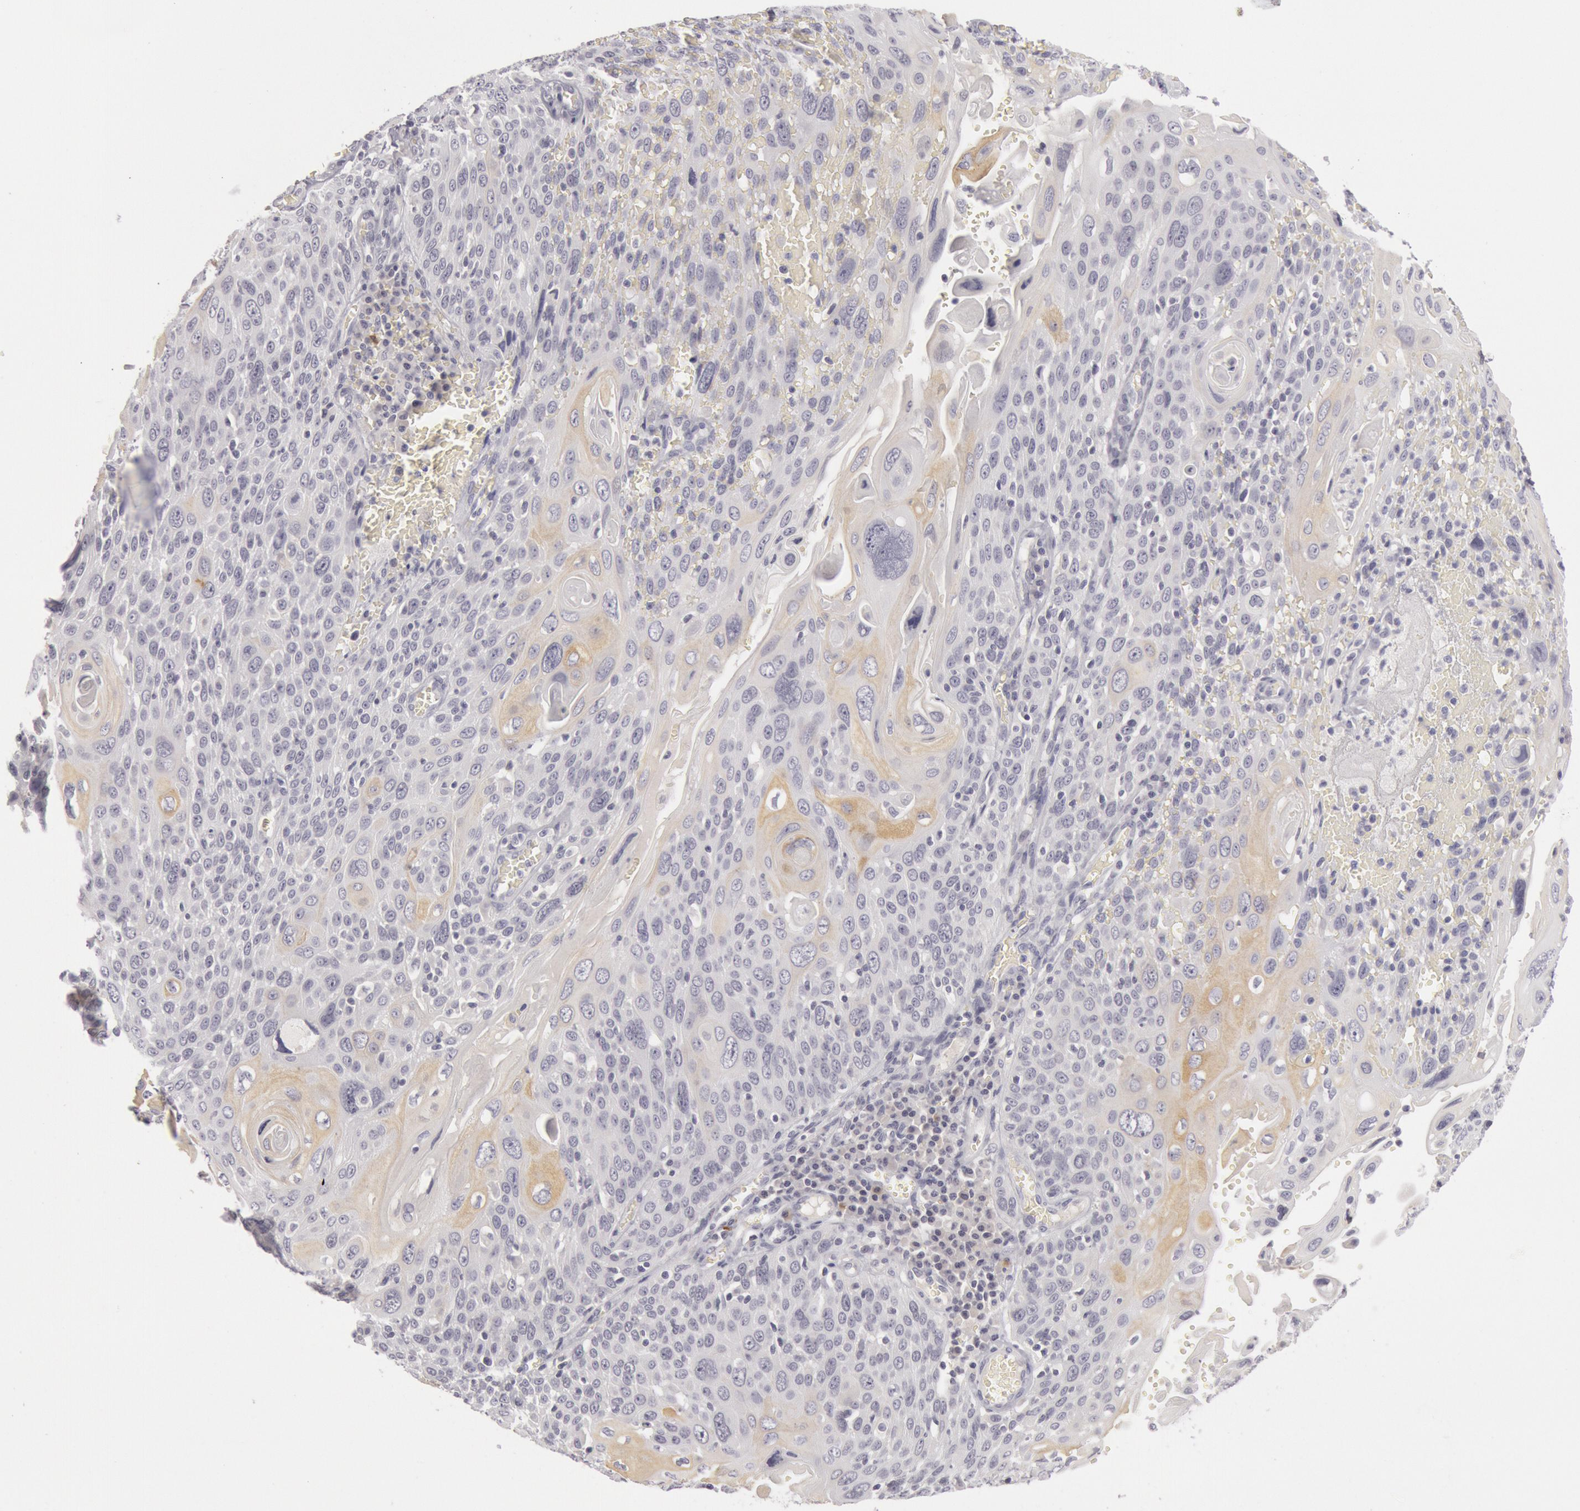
{"staining": {"intensity": "weak", "quantity": "<25%", "location": "cytoplasmic/membranous"}, "tissue": "cervical cancer", "cell_type": "Tumor cells", "image_type": "cancer", "snomed": [{"axis": "morphology", "description": "Squamous cell carcinoma, NOS"}, {"axis": "topography", "description": "Cervix"}], "caption": "Immunohistochemistry (IHC) of human cervical cancer (squamous cell carcinoma) displays no expression in tumor cells. (IHC, brightfield microscopy, high magnification).", "gene": "KRT16", "patient": {"sex": "female", "age": 54}}